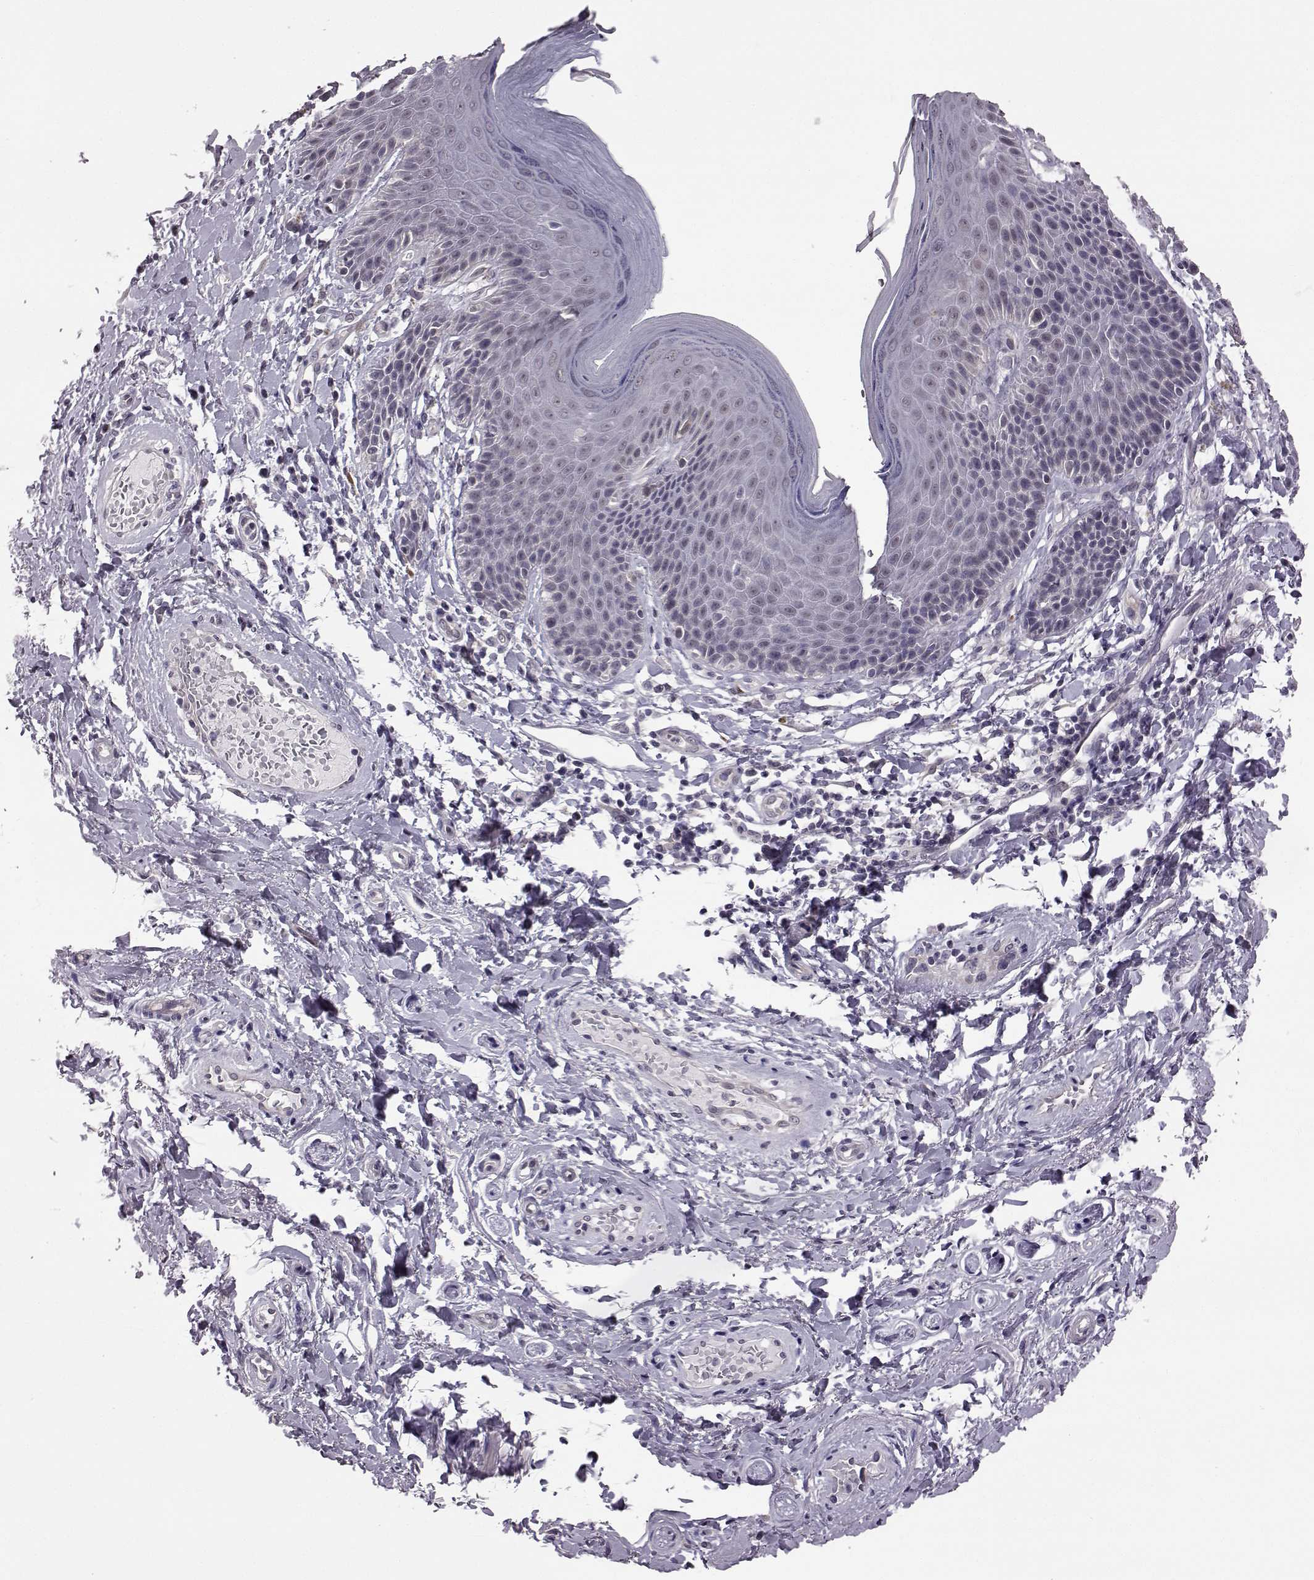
{"staining": {"intensity": "negative", "quantity": "none", "location": "none"}, "tissue": "skin", "cell_type": "Epidermal cells", "image_type": "normal", "snomed": [{"axis": "morphology", "description": "Normal tissue, NOS"}, {"axis": "topography", "description": "Anal"}, {"axis": "topography", "description": "Peripheral nerve tissue"}], "caption": "The immunohistochemistry (IHC) micrograph has no significant expression in epidermal cells of skin.", "gene": "C10orf62", "patient": {"sex": "male", "age": 51}}